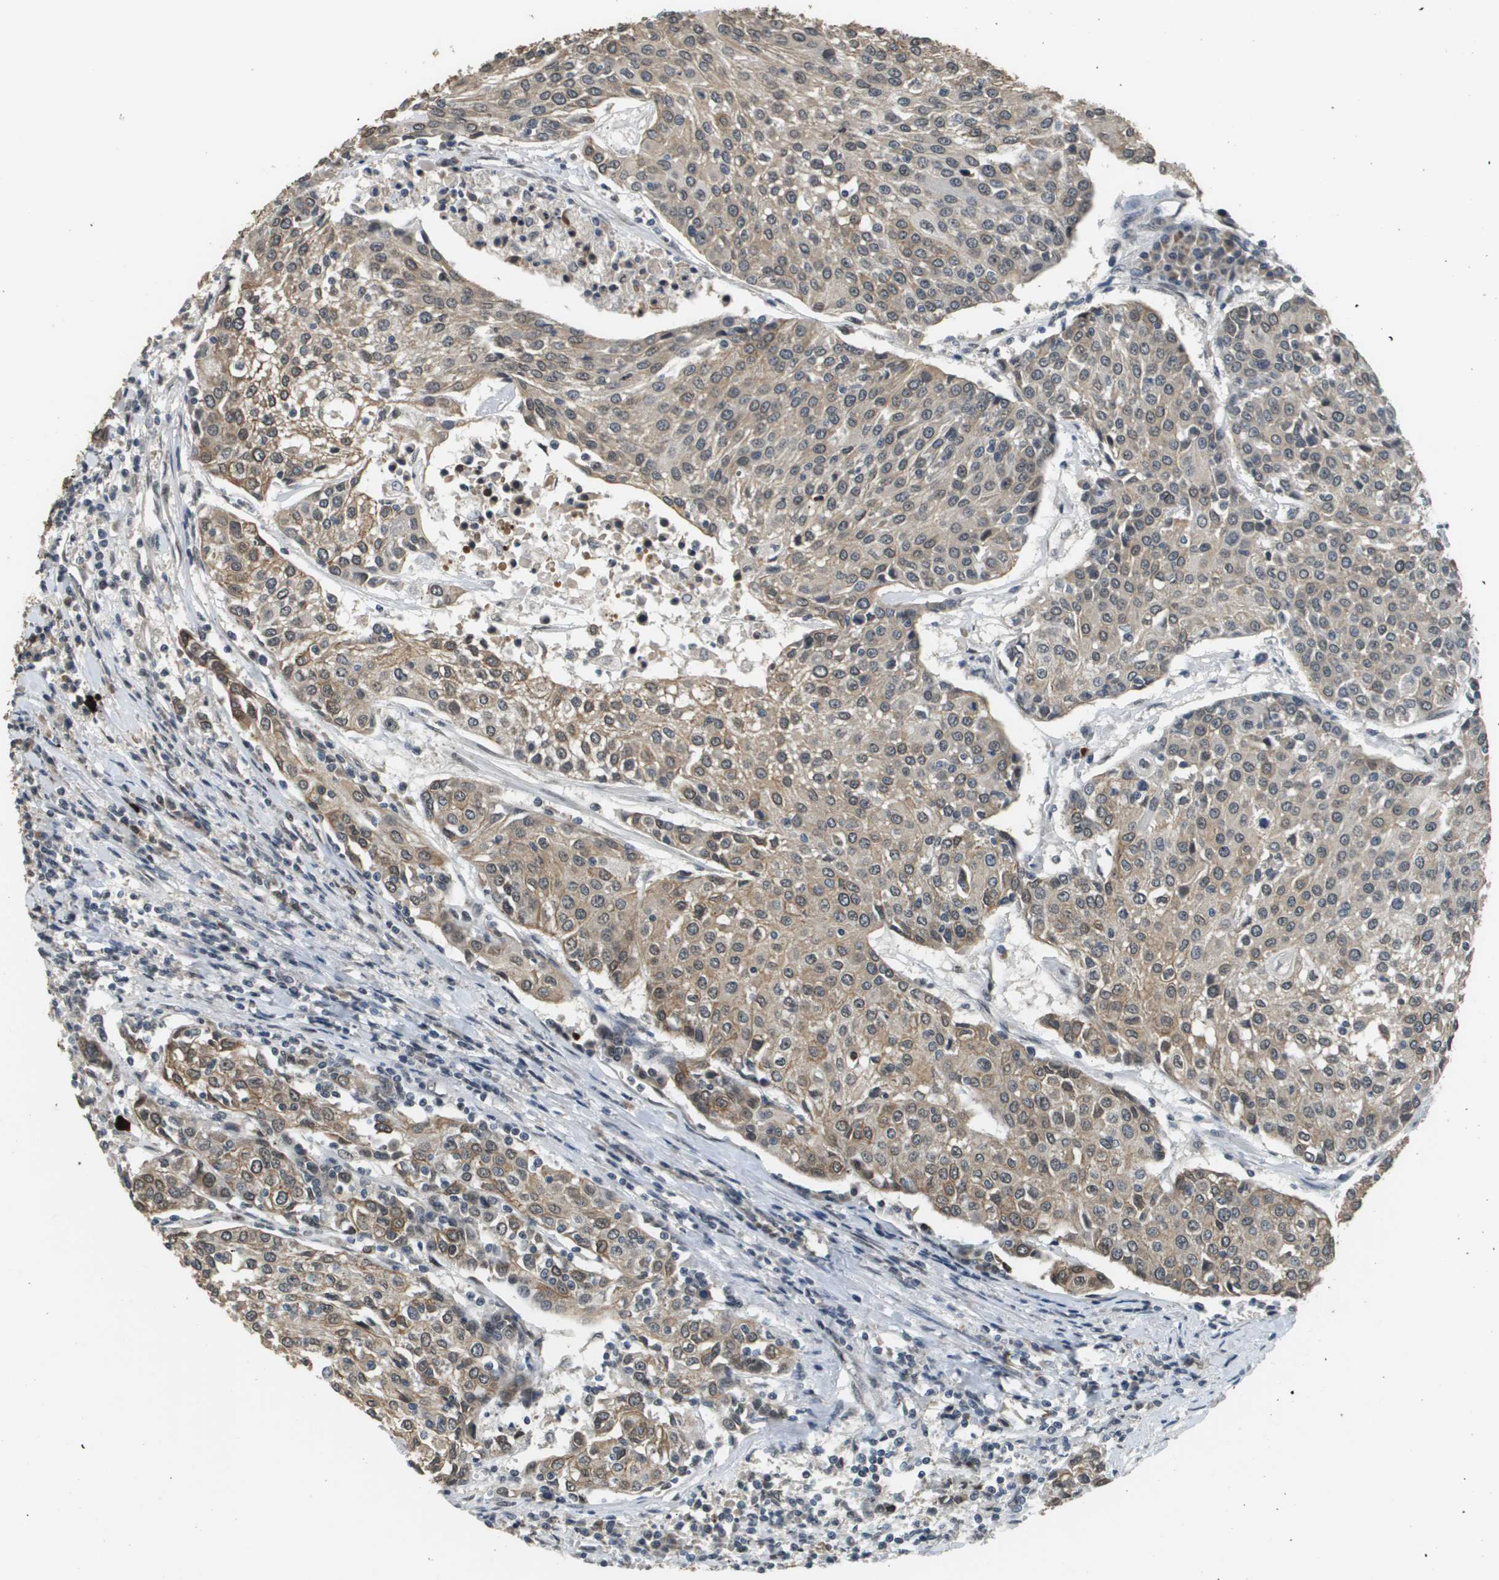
{"staining": {"intensity": "weak", "quantity": ">75%", "location": "cytoplasmic/membranous"}, "tissue": "urothelial cancer", "cell_type": "Tumor cells", "image_type": "cancer", "snomed": [{"axis": "morphology", "description": "Urothelial carcinoma, High grade"}, {"axis": "topography", "description": "Urinary bladder"}], "caption": "The photomicrograph shows staining of urothelial carcinoma (high-grade), revealing weak cytoplasmic/membranous protein expression (brown color) within tumor cells.", "gene": "FANCC", "patient": {"sex": "female", "age": 85}}